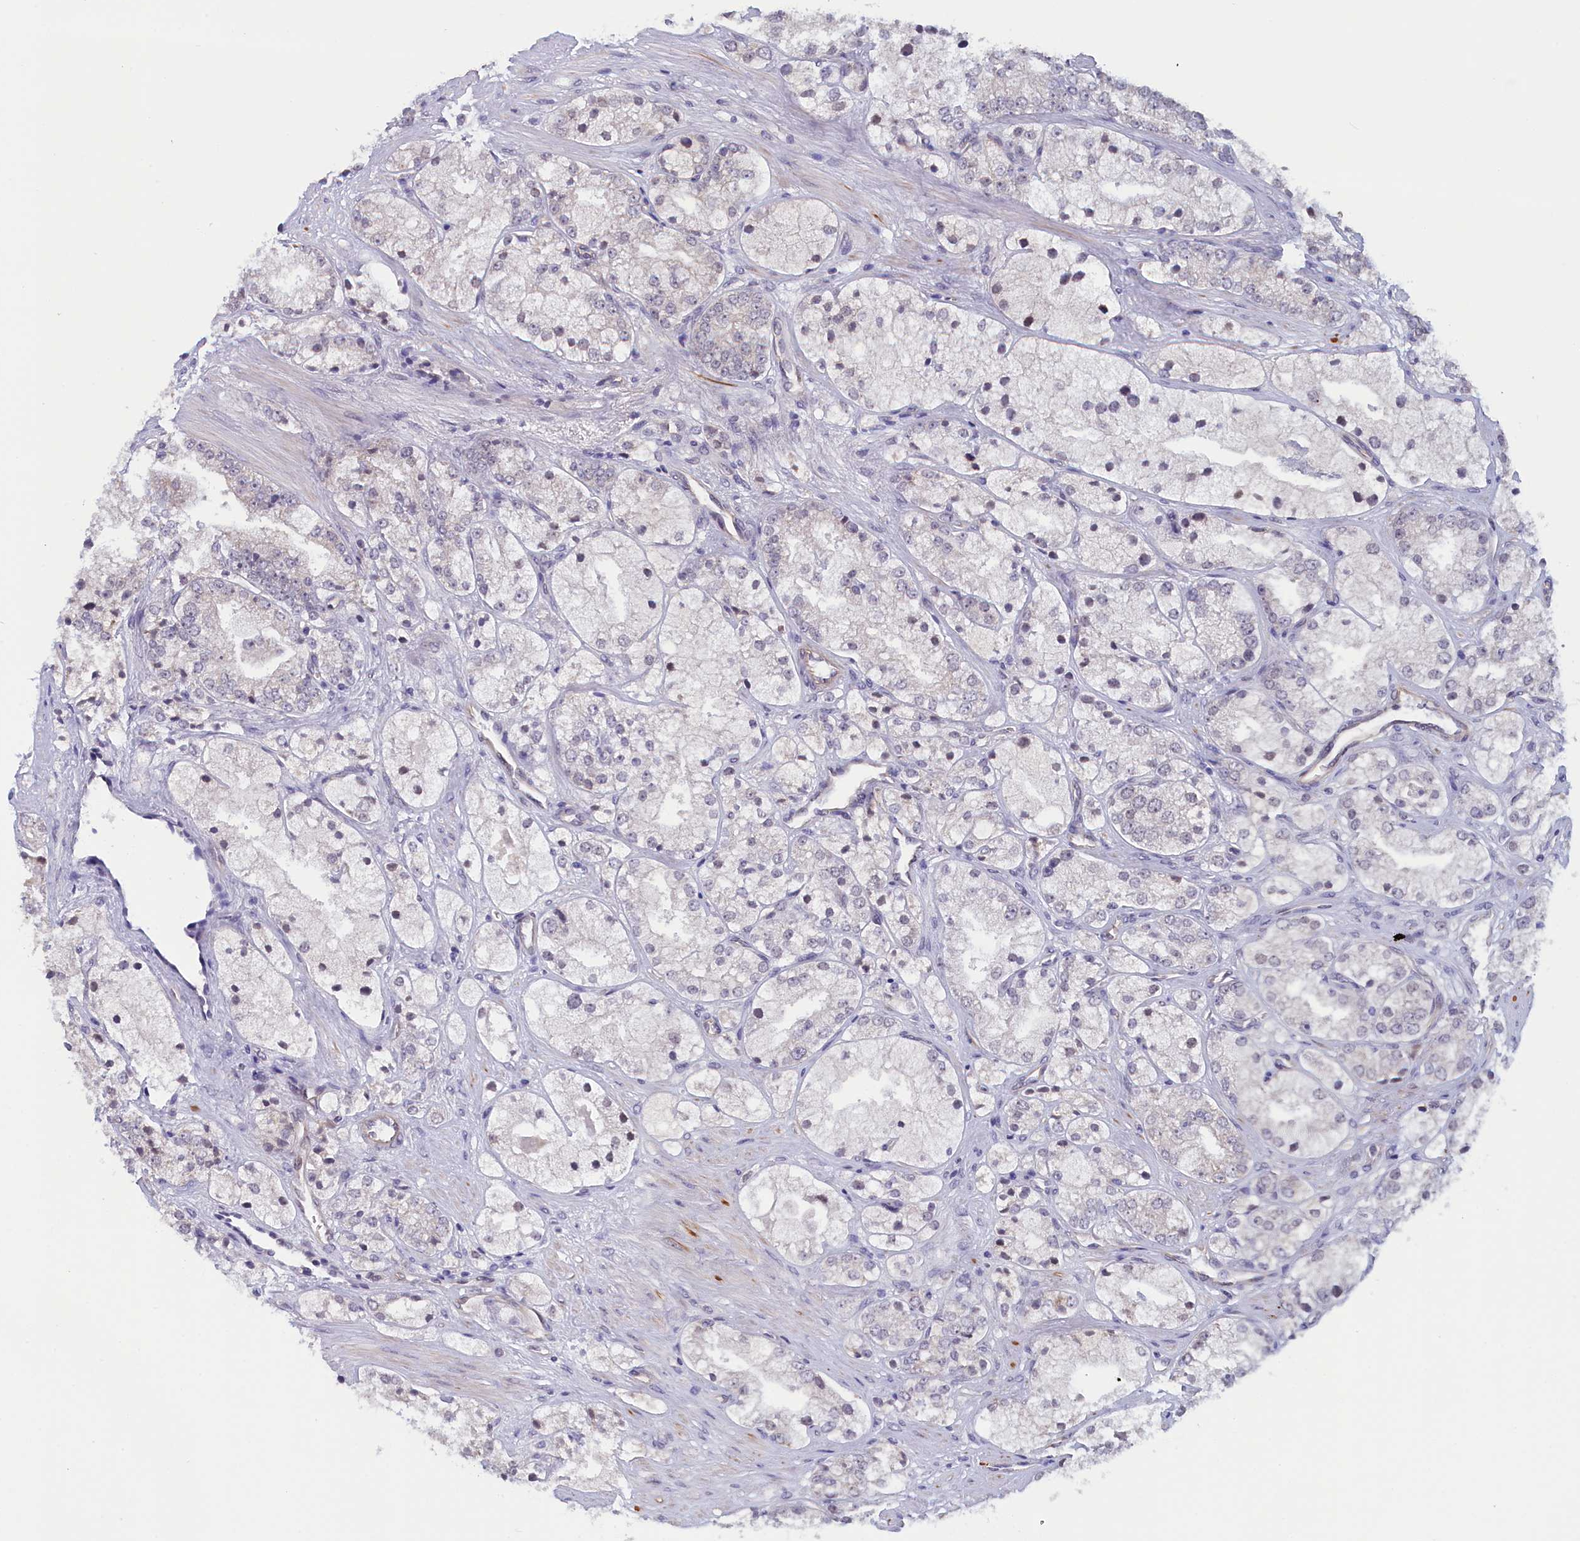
{"staining": {"intensity": "negative", "quantity": "none", "location": "none"}, "tissue": "prostate cancer", "cell_type": "Tumor cells", "image_type": "cancer", "snomed": [{"axis": "morphology", "description": "Adenocarcinoma, High grade"}, {"axis": "topography", "description": "Prostate"}], "caption": "Tumor cells are negative for protein expression in human prostate cancer (high-grade adenocarcinoma).", "gene": "IGFALS", "patient": {"sex": "male", "age": 50}}